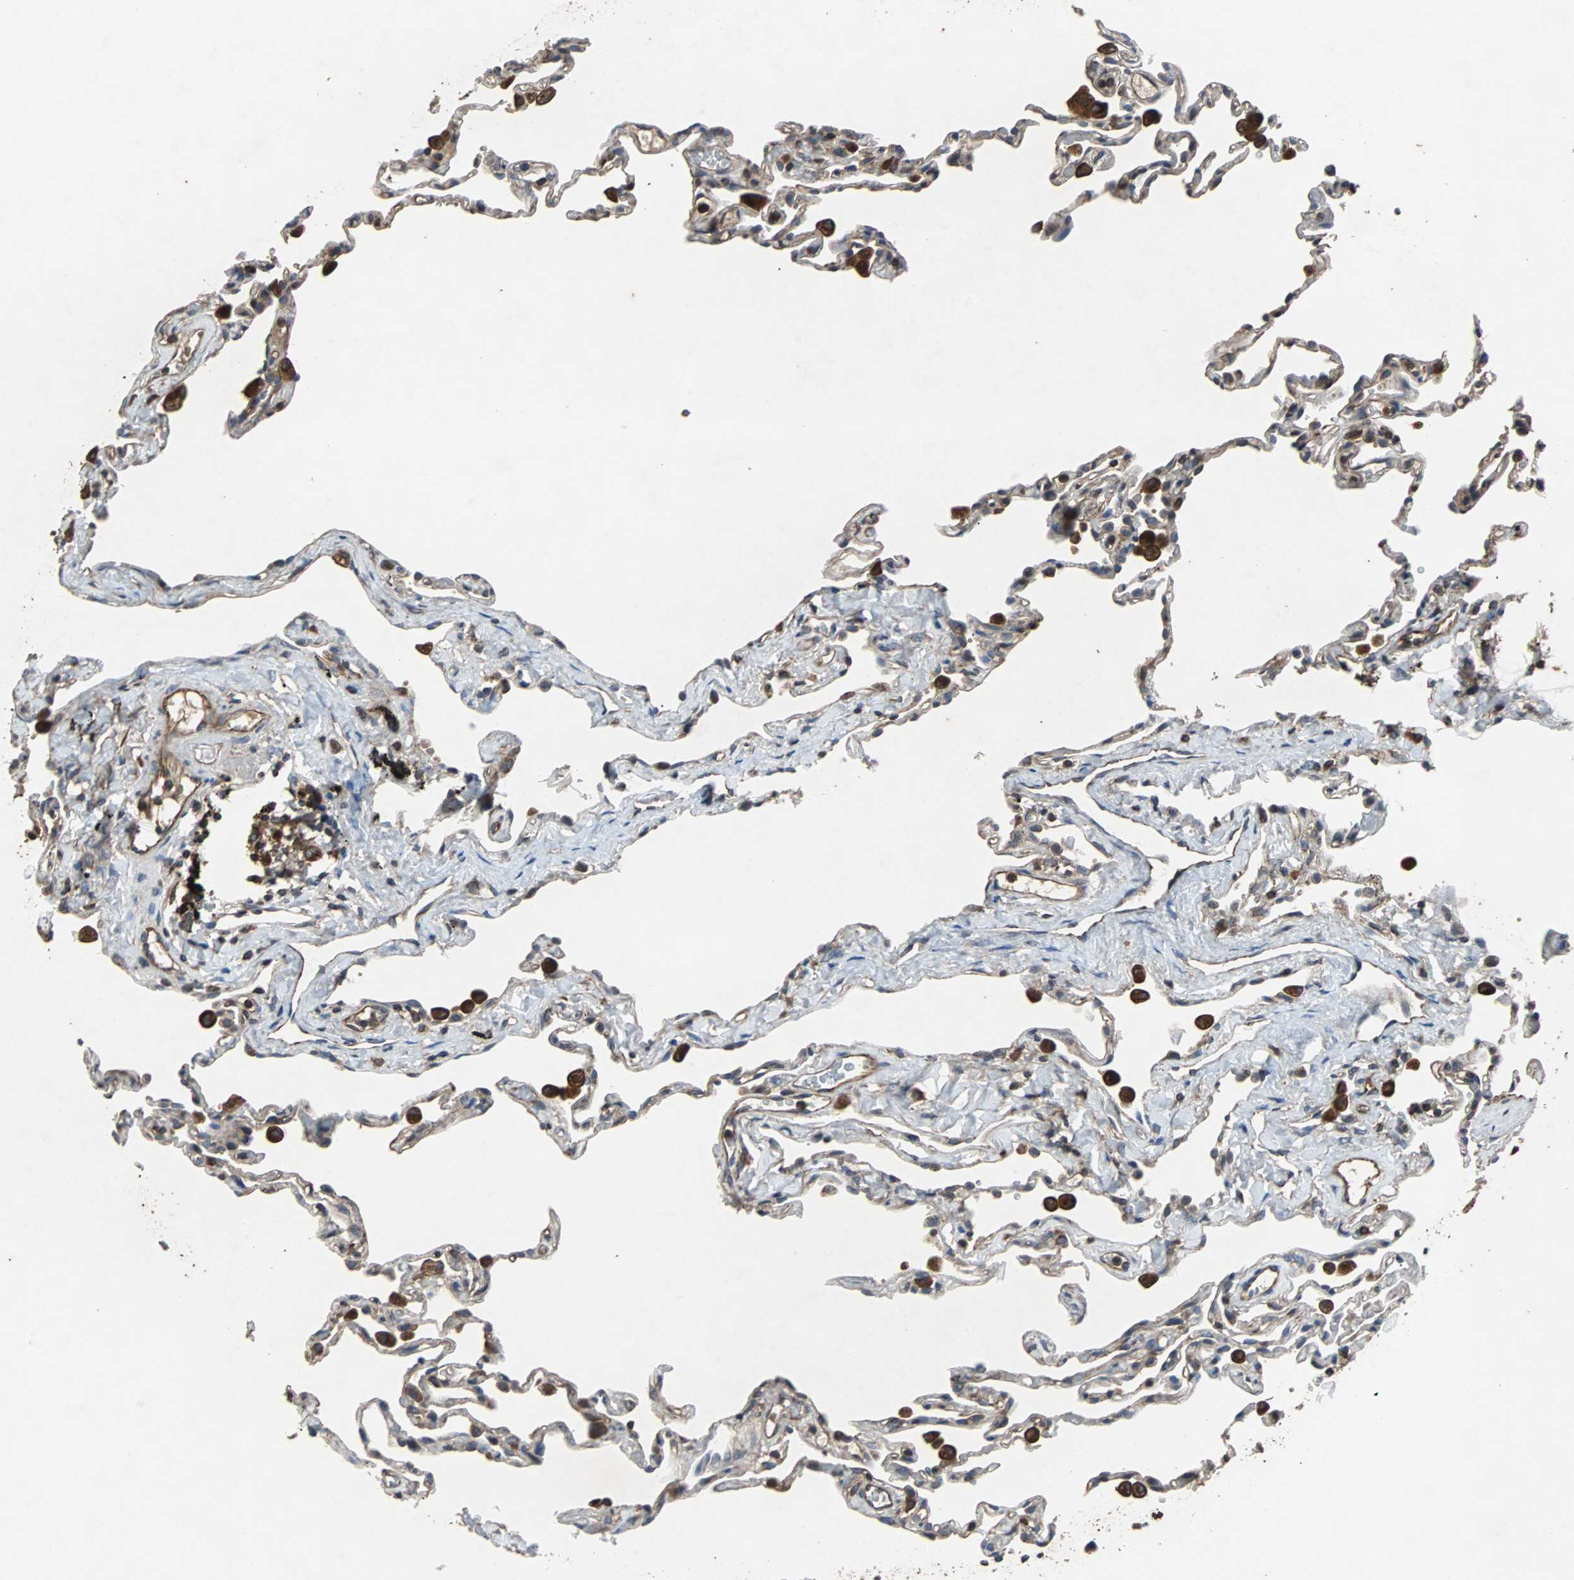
{"staining": {"intensity": "weak", "quantity": "25%-75%", "location": "cytoplasmic/membranous"}, "tissue": "lung", "cell_type": "Alveolar cells", "image_type": "normal", "snomed": [{"axis": "morphology", "description": "Normal tissue, NOS"}, {"axis": "topography", "description": "Lung"}], "caption": "Weak cytoplasmic/membranous staining for a protein is present in approximately 25%-75% of alveolar cells of normal lung using immunohistochemistry (IHC).", "gene": "ACTR3", "patient": {"sex": "male", "age": 59}}